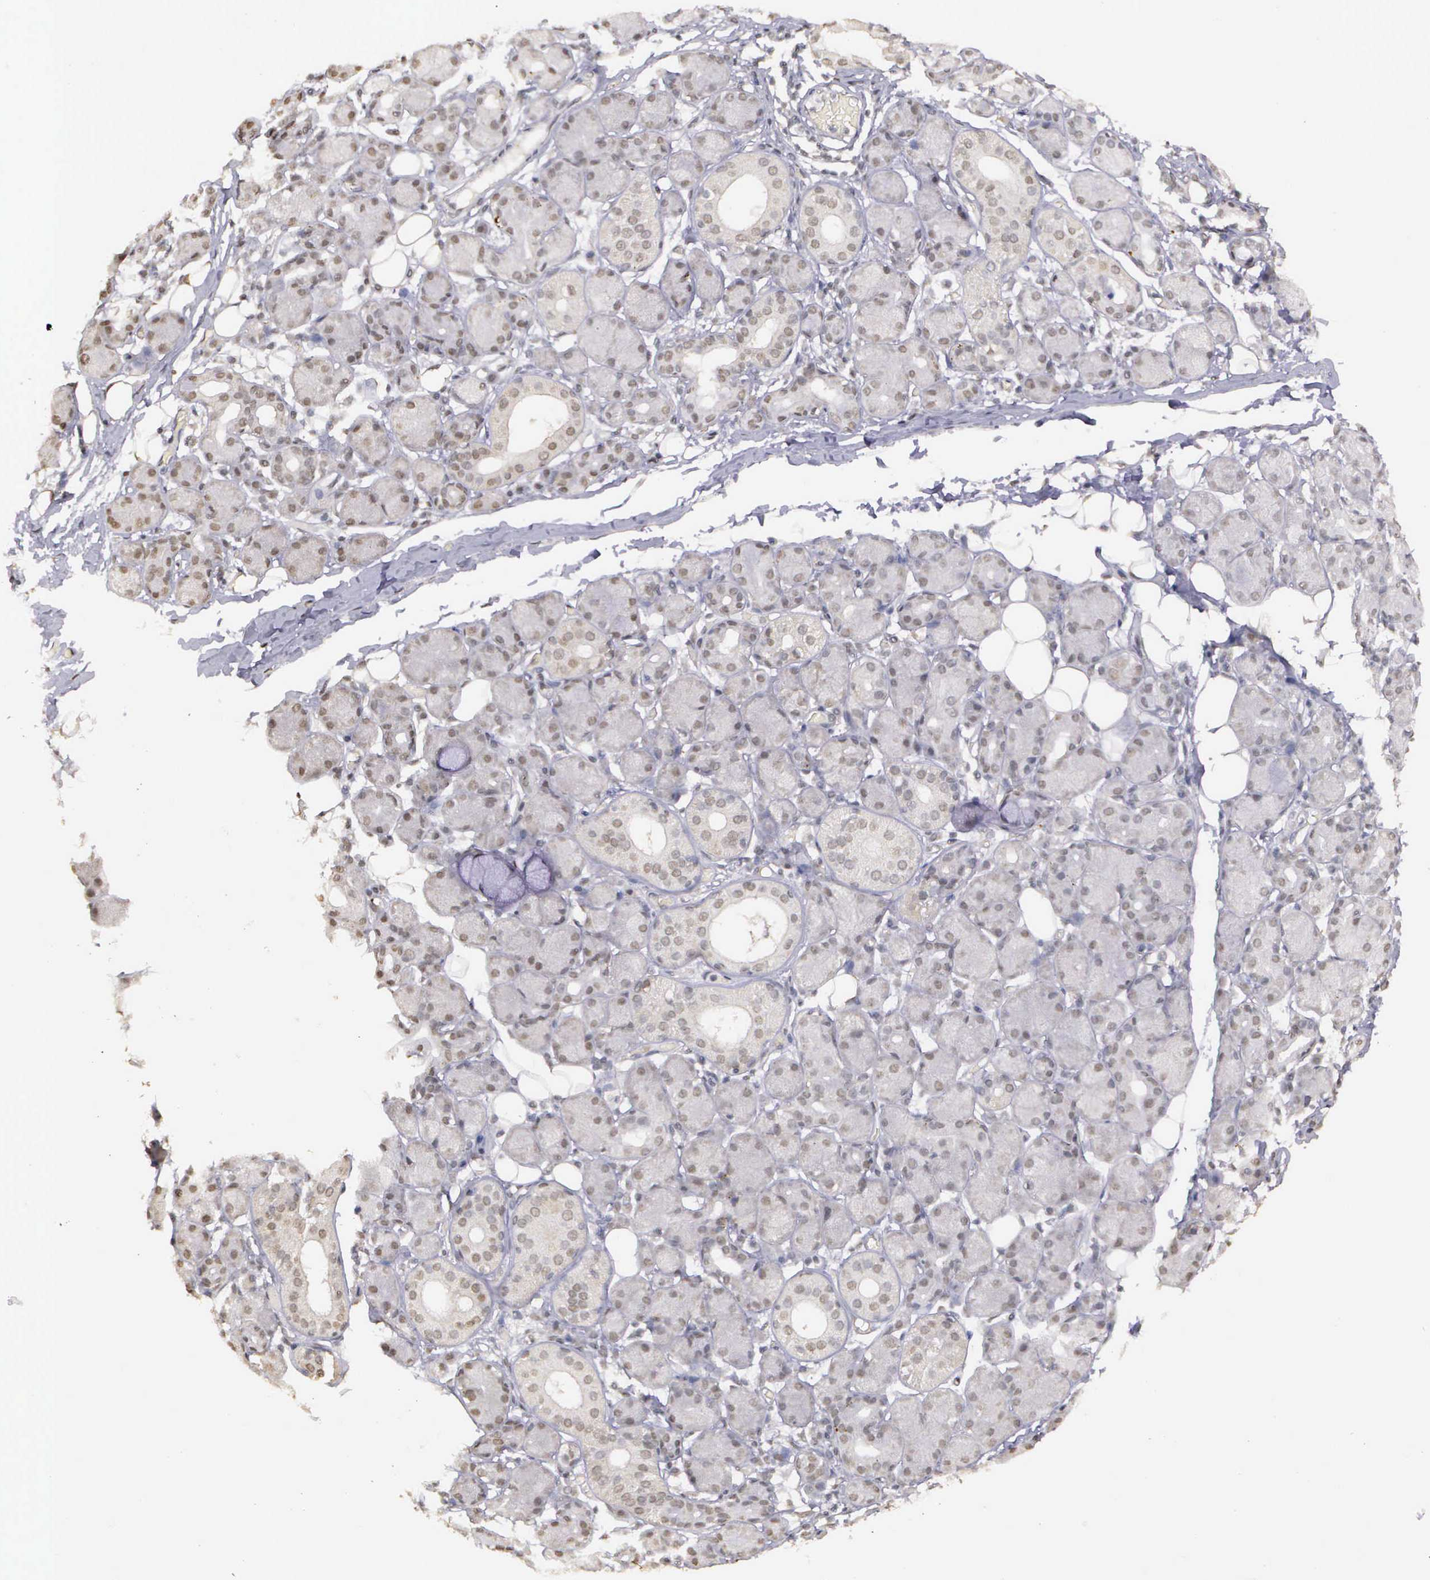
{"staining": {"intensity": "weak", "quantity": "<25%", "location": "nuclear"}, "tissue": "salivary gland", "cell_type": "Glandular cells", "image_type": "normal", "snomed": [{"axis": "morphology", "description": "Normal tissue, NOS"}, {"axis": "topography", "description": "Salivary gland"}, {"axis": "topography", "description": "Peripheral nerve tissue"}], "caption": "IHC of normal salivary gland reveals no positivity in glandular cells.", "gene": "ARMCX5", "patient": {"sex": "male", "age": 62}}